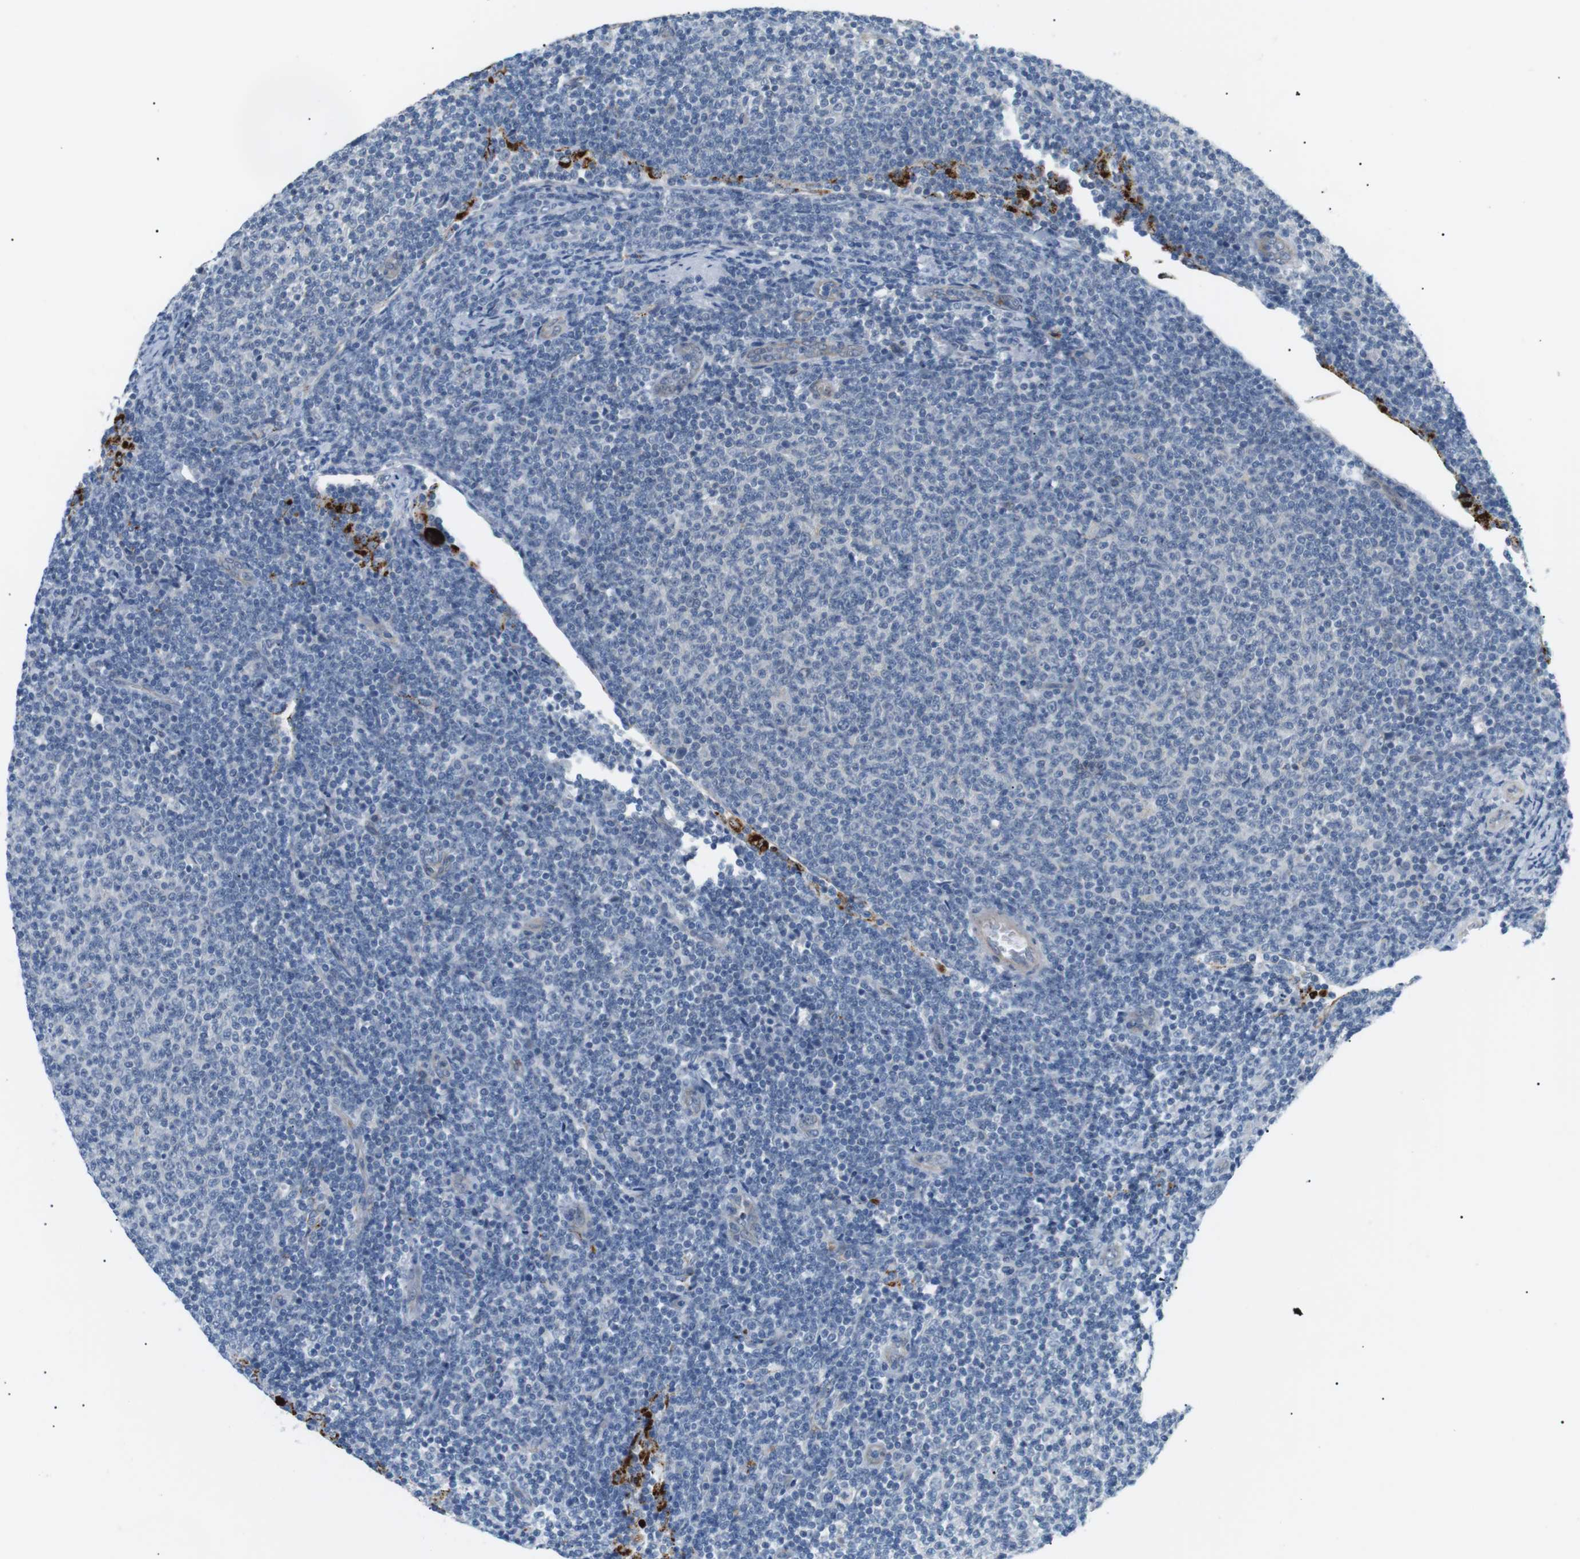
{"staining": {"intensity": "negative", "quantity": "none", "location": "none"}, "tissue": "lymphoma", "cell_type": "Tumor cells", "image_type": "cancer", "snomed": [{"axis": "morphology", "description": "Malignant lymphoma, non-Hodgkin's type, Low grade"}, {"axis": "topography", "description": "Lymph node"}], "caption": "This is an immunohistochemistry (IHC) photomicrograph of human lymphoma. There is no positivity in tumor cells.", "gene": "B4GALNT2", "patient": {"sex": "male", "age": 66}}